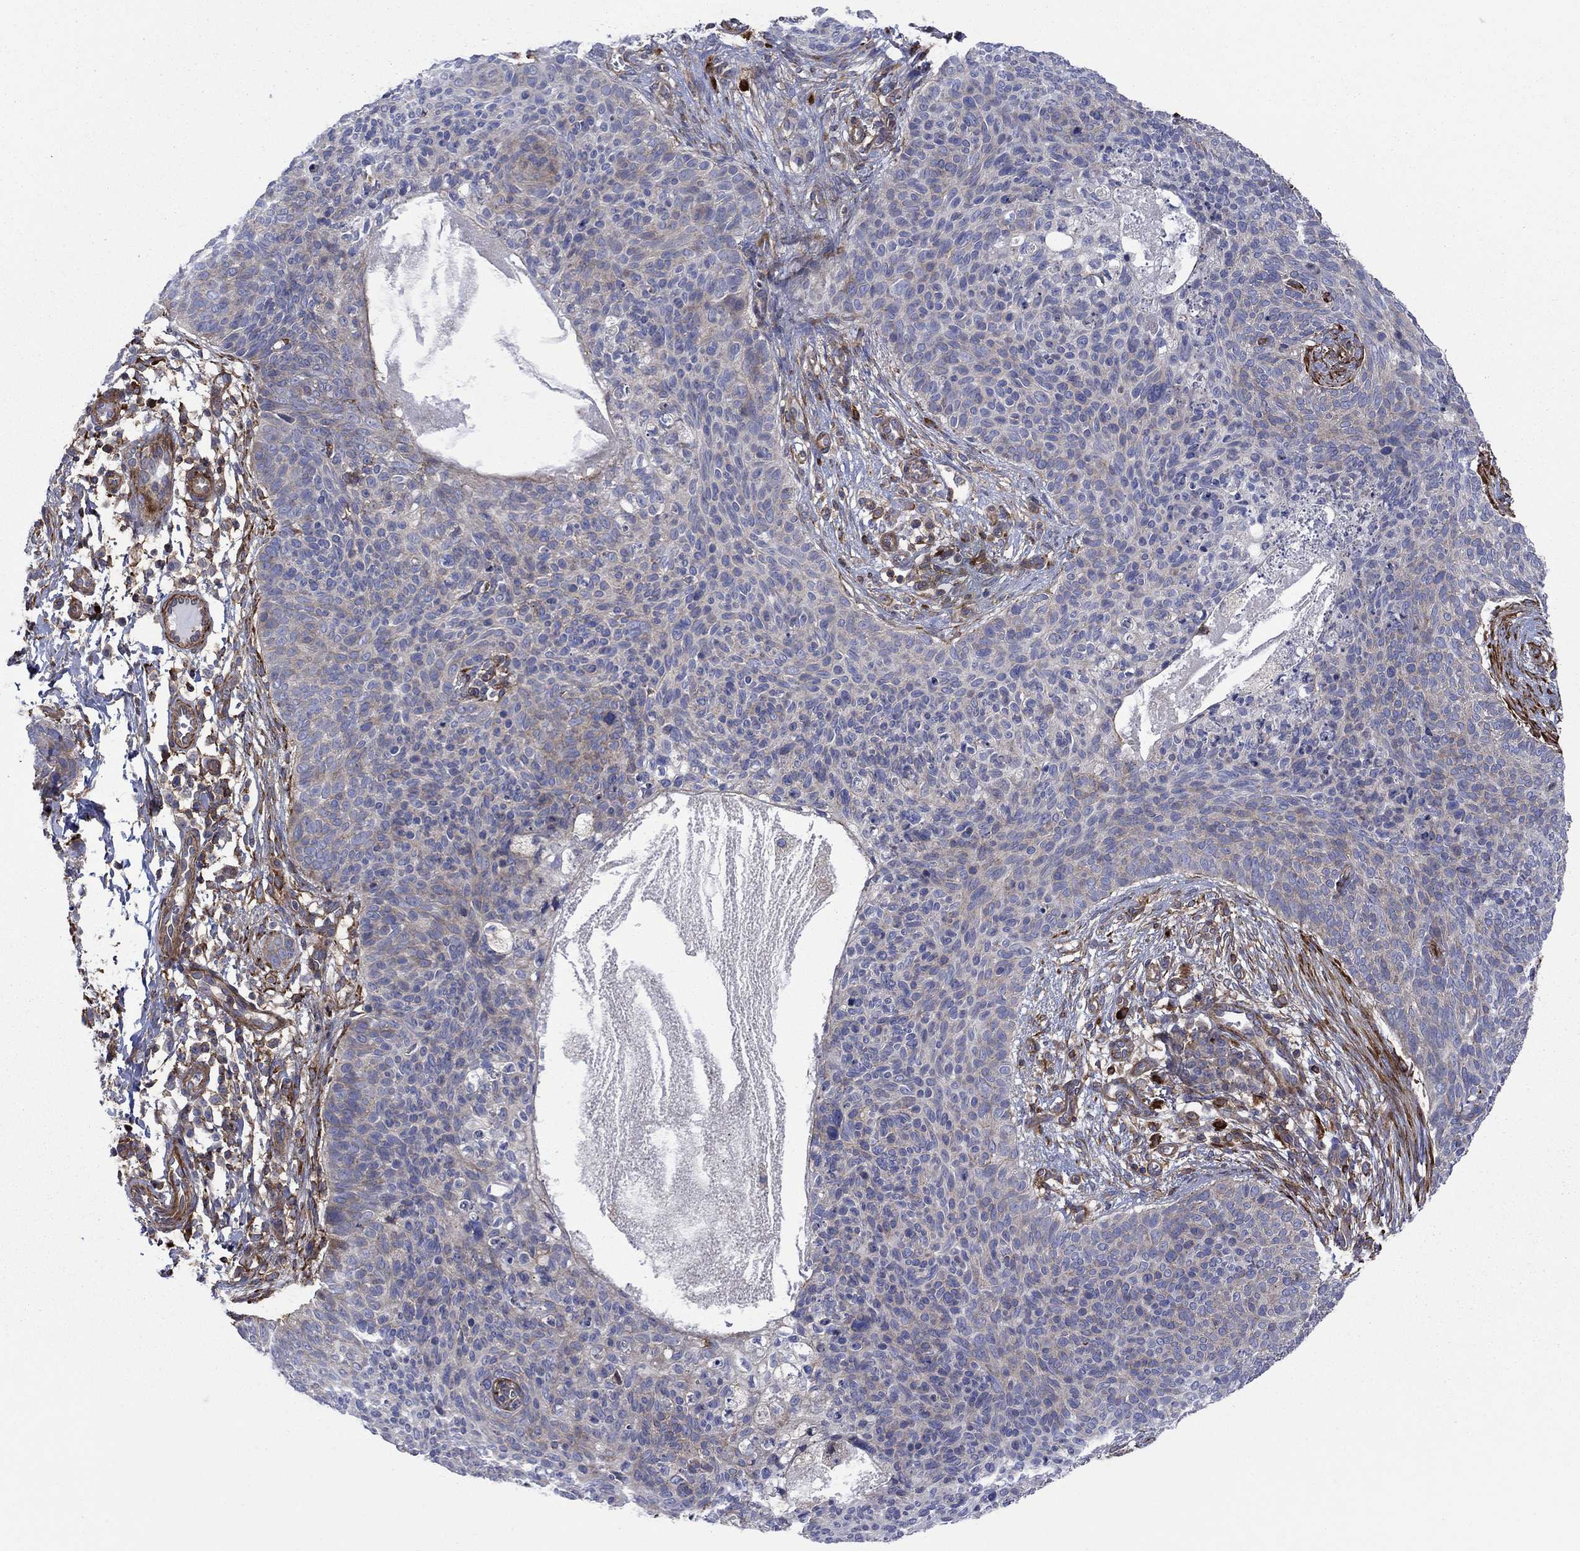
{"staining": {"intensity": "weak", "quantity": "25%-75%", "location": "cytoplasmic/membranous"}, "tissue": "skin cancer", "cell_type": "Tumor cells", "image_type": "cancer", "snomed": [{"axis": "morphology", "description": "Basal cell carcinoma"}, {"axis": "topography", "description": "Skin"}], "caption": "Immunohistochemical staining of human basal cell carcinoma (skin) exhibits weak cytoplasmic/membranous protein staining in approximately 25%-75% of tumor cells.", "gene": "PAG1", "patient": {"sex": "male", "age": 64}}